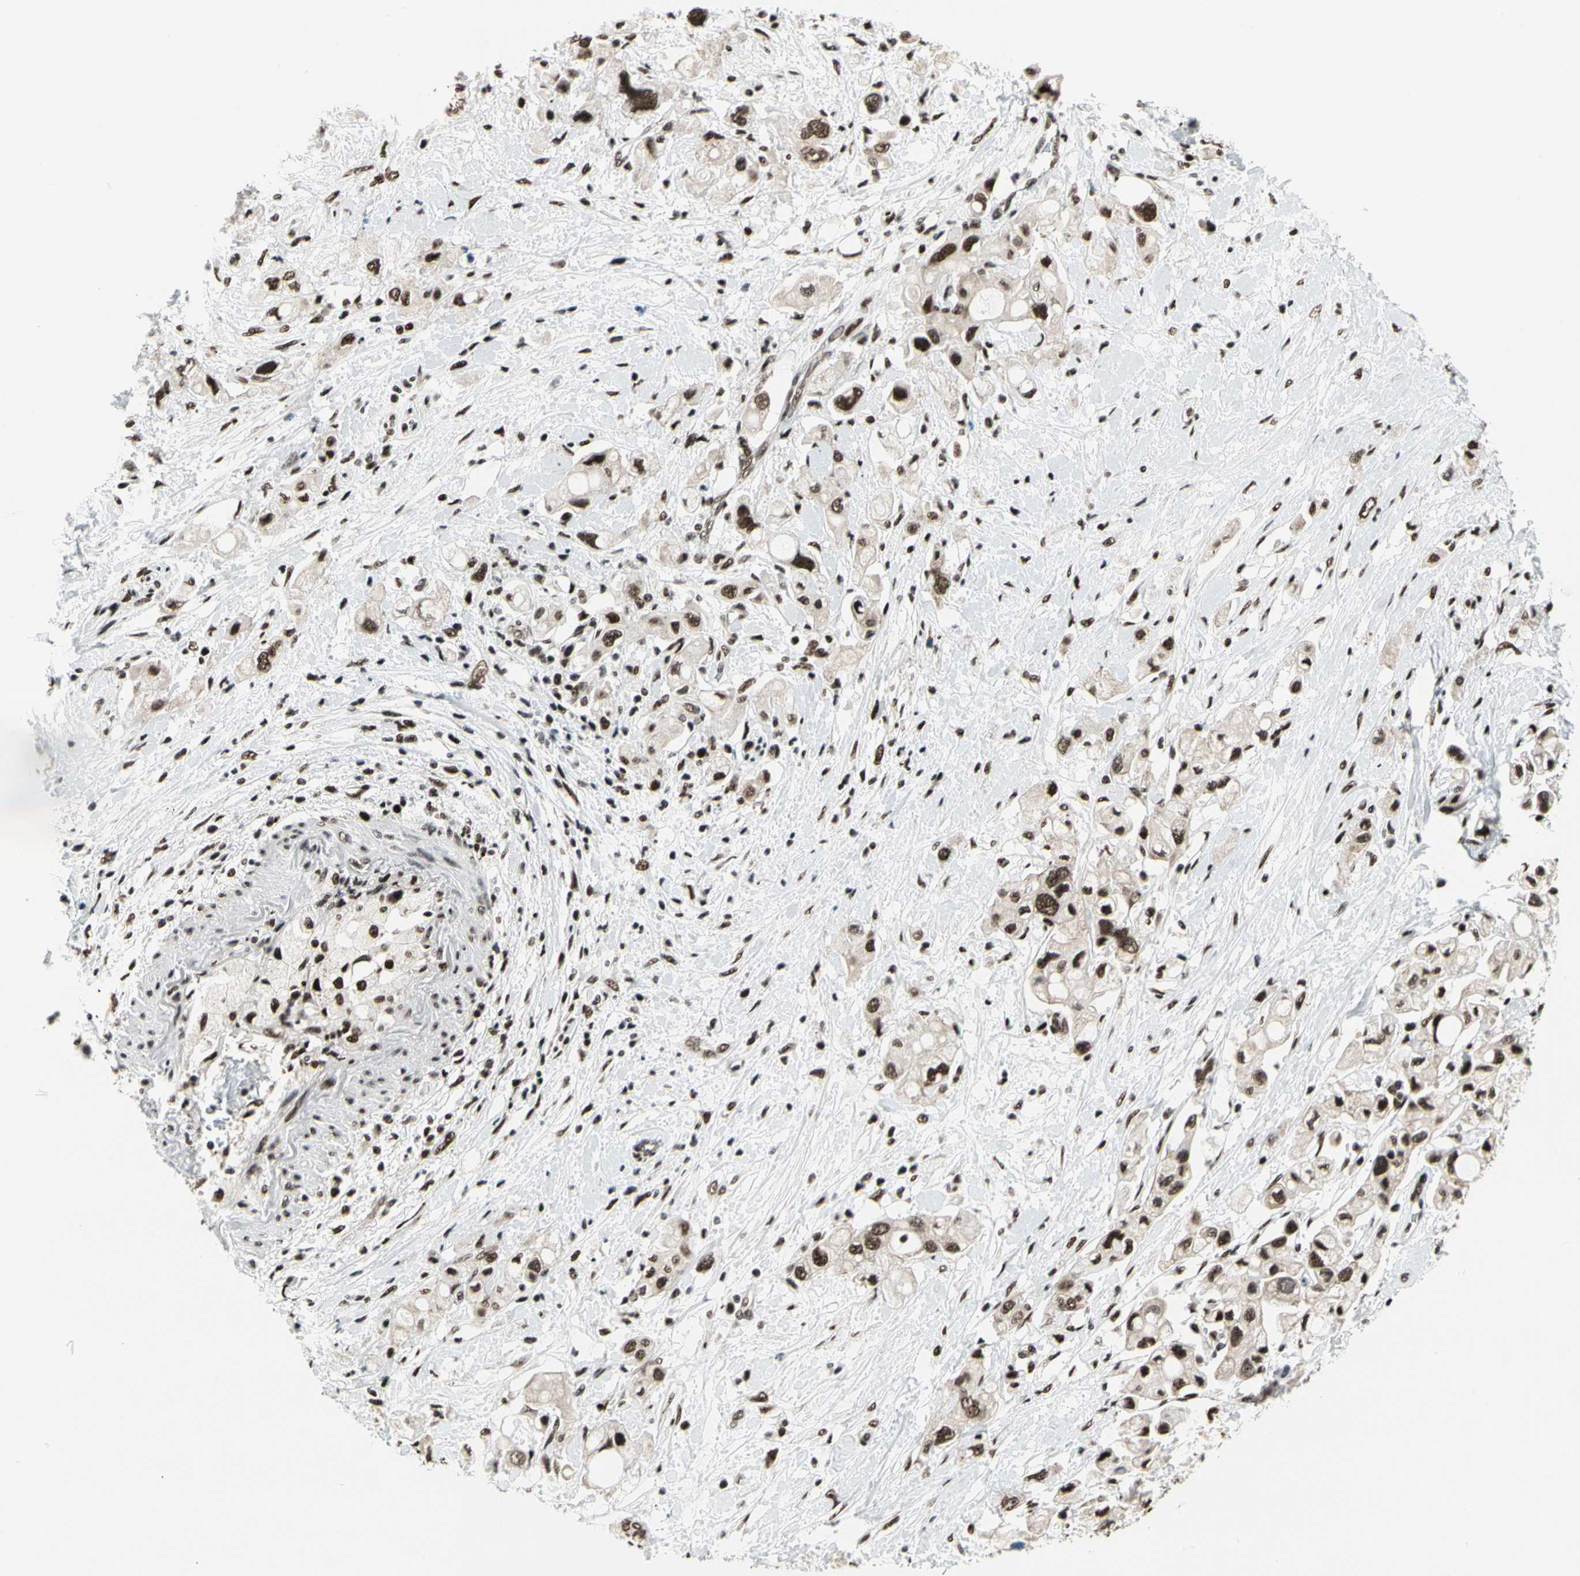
{"staining": {"intensity": "strong", "quantity": ">75%", "location": "nuclear"}, "tissue": "pancreatic cancer", "cell_type": "Tumor cells", "image_type": "cancer", "snomed": [{"axis": "morphology", "description": "Adenocarcinoma, NOS"}, {"axis": "topography", "description": "Pancreas"}], "caption": "The photomicrograph exhibits a brown stain indicating the presence of a protein in the nuclear of tumor cells in adenocarcinoma (pancreatic).", "gene": "SRSF11", "patient": {"sex": "female", "age": 56}}